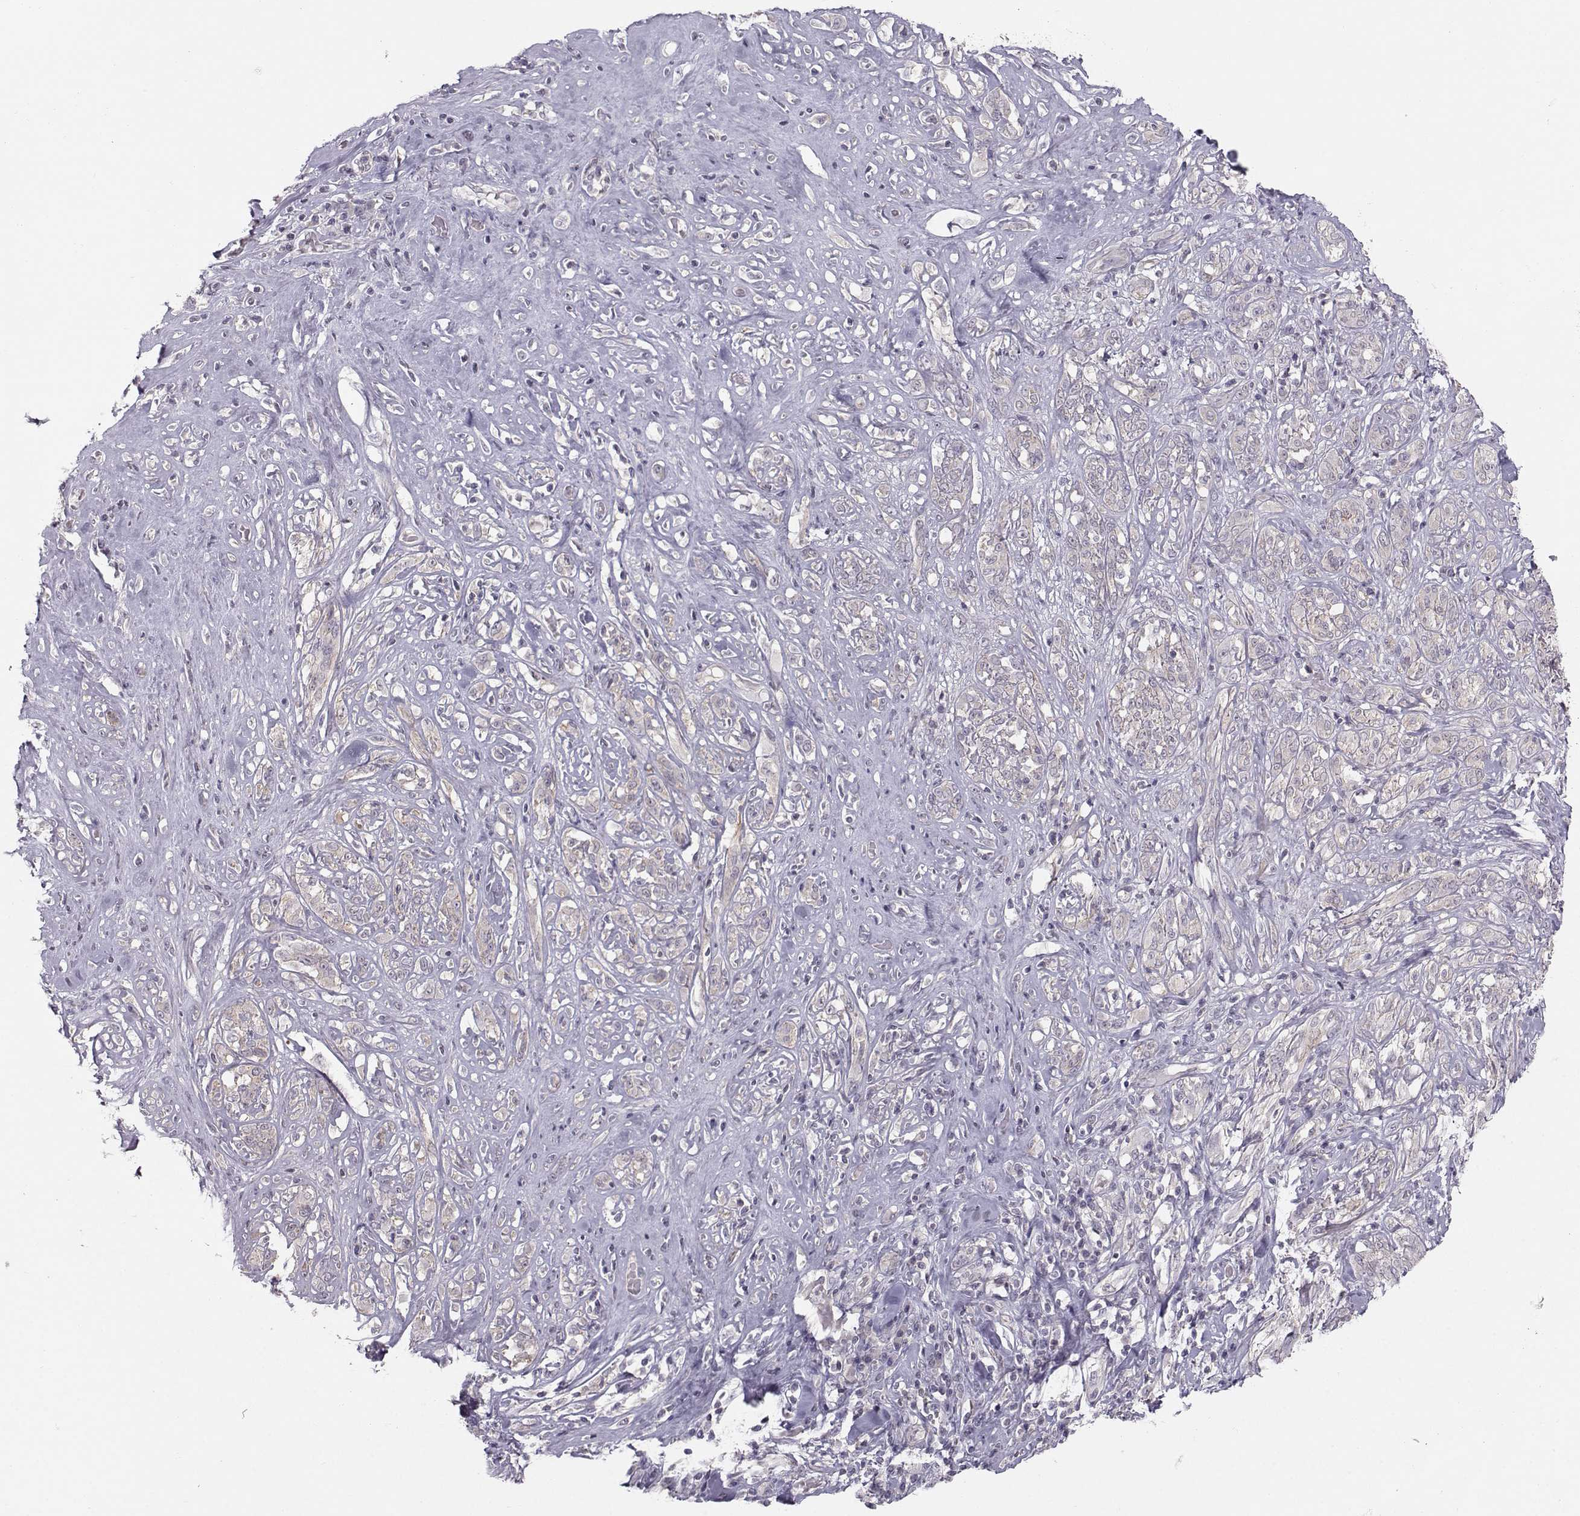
{"staining": {"intensity": "negative", "quantity": "none", "location": "none"}, "tissue": "melanoma", "cell_type": "Tumor cells", "image_type": "cancer", "snomed": [{"axis": "morphology", "description": "Malignant melanoma, NOS"}, {"axis": "topography", "description": "Skin"}], "caption": "Tumor cells show no significant positivity in malignant melanoma.", "gene": "MAST1", "patient": {"sex": "female", "age": 91}}